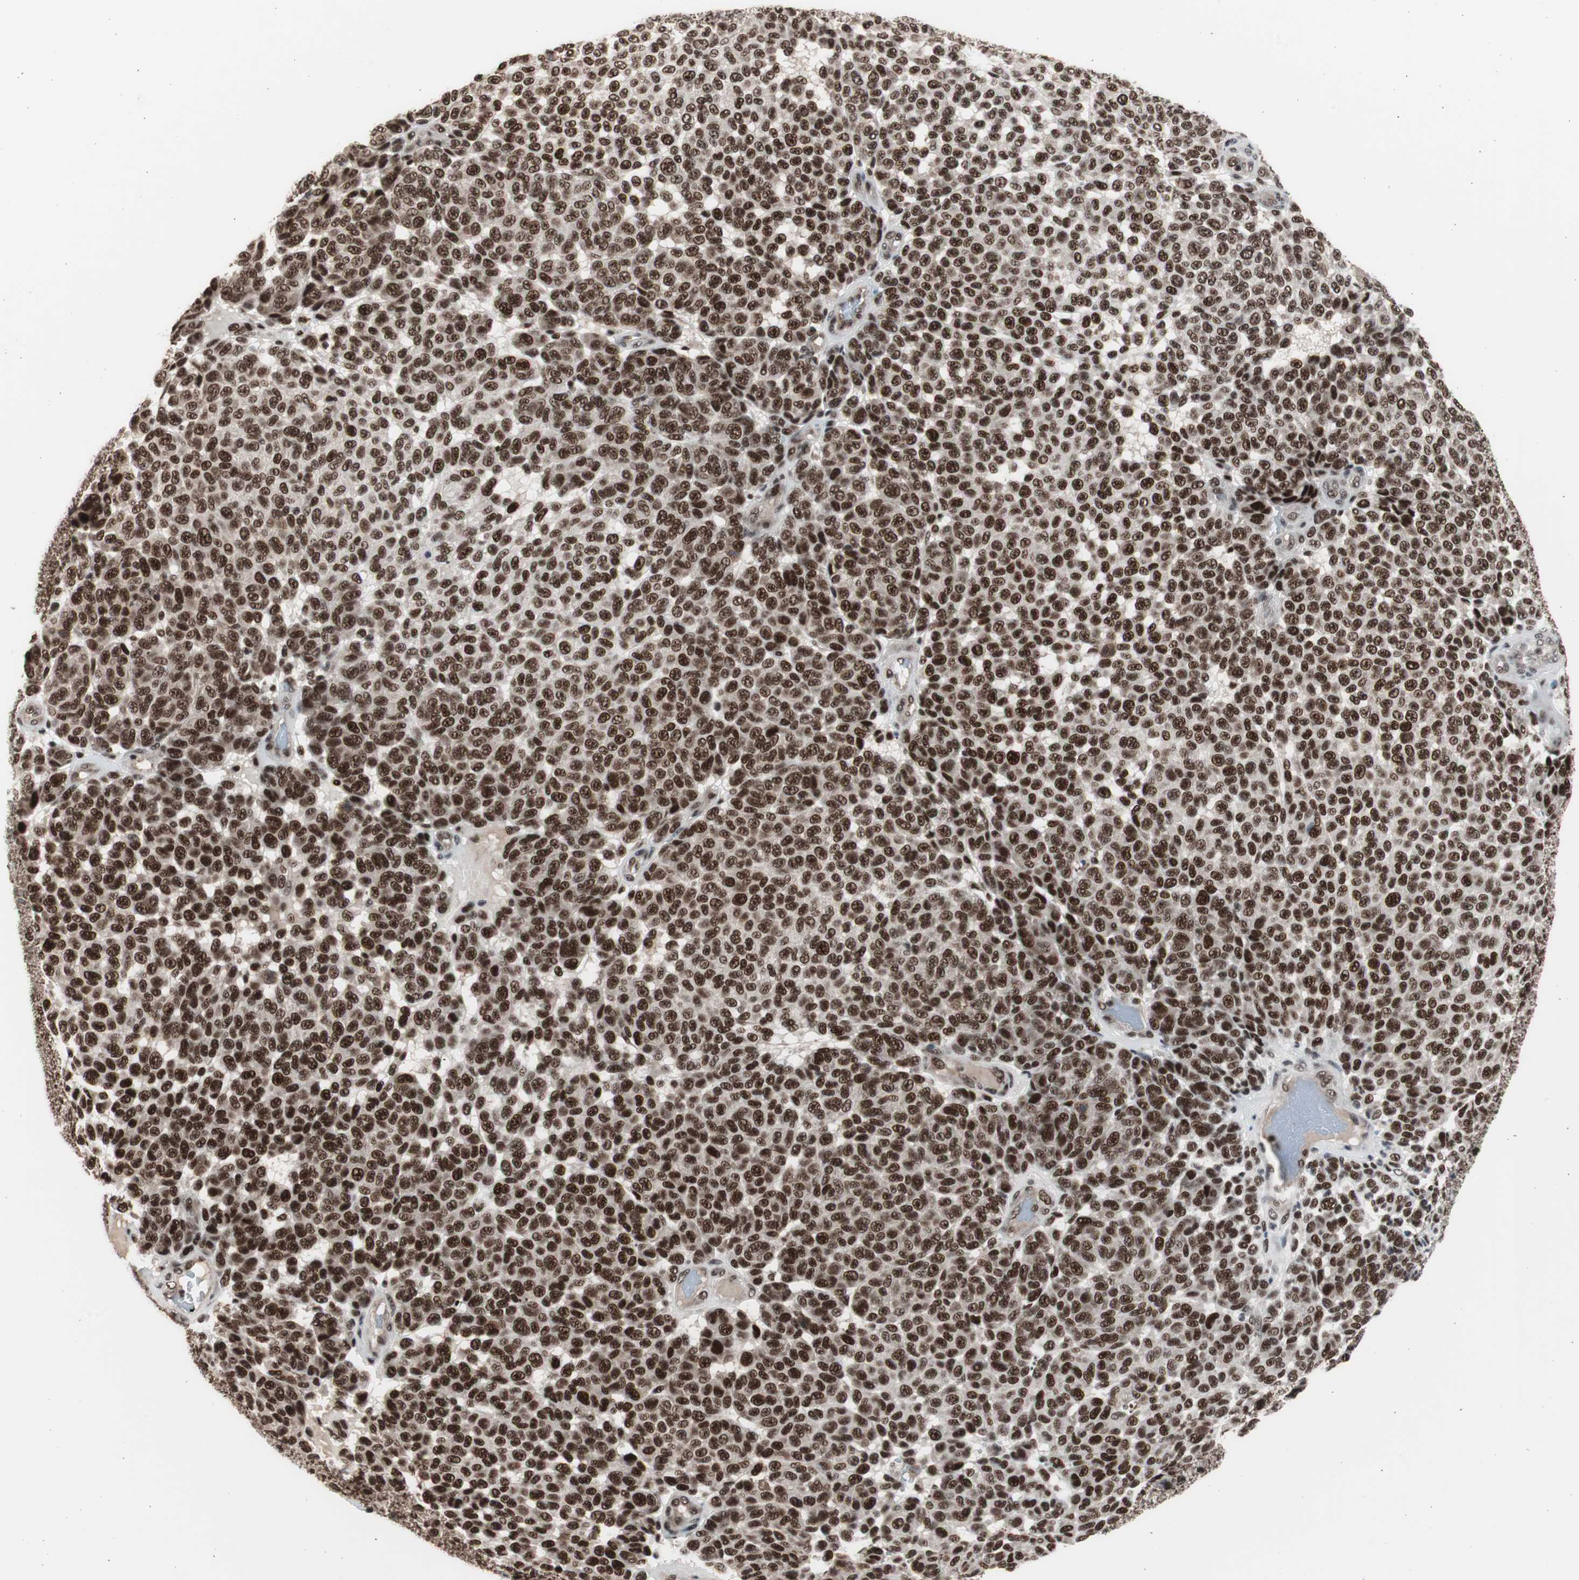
{"staining": {"intensity": "strong", "quantity": ">75%", "location": "nuclear"}, "tissue": "melanoma", "cell_type": "Tumor cells", "image_type": "cancer", "snomed": [{"axis": "morphology", "description": "Malignant melanoma, NOS"}, {"axis": "topography", "description": "Skin"}], "caption": "Immunohistochemistry staining of malignant melanoma, which demonstrates high levels of strong nuclear expression in approximately >75% of tumor cells indicating strong nuclear protein expression. The staining was performed using DAB (3,3'-diaminobenzidine) (brown) for protein detection and nuclei were counterstained in hematoxylin (blue).", "gene": "RPA1", "patient": {"sex": "male", "age": 59}}